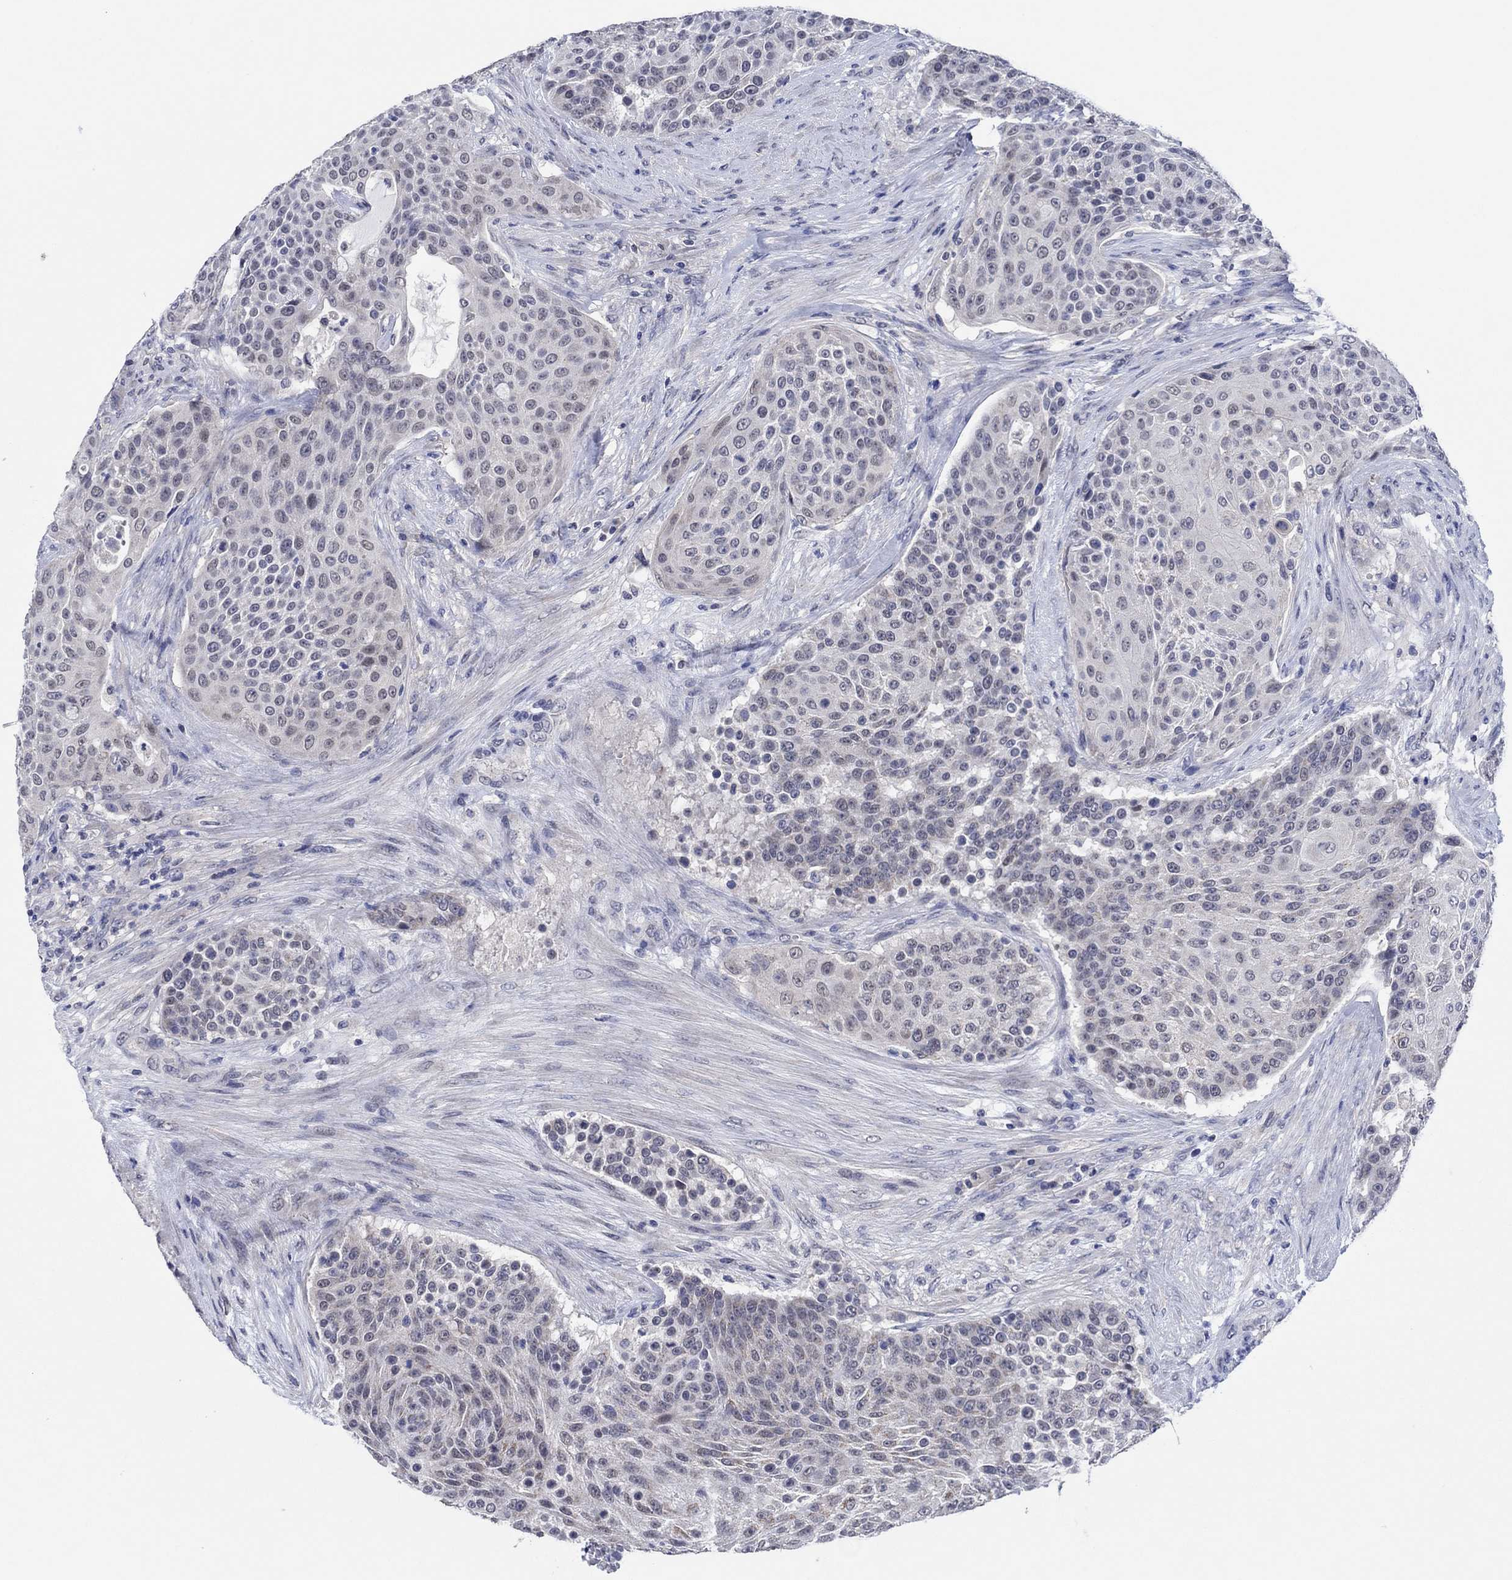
{"staining": {"intensity": "negative", "quantity": "none", "location": "none"}, "tissue": "urothelial cancer", "cell_type": "Tumor cells", "image_type": "cancer", "snomed": [{"axis": "morphology", "description": "Urothelial carcinoma, High grade"}, {"axis": "topography", "description": "Urinary bladder"}], "caption": "High power microscopy photomicrograph of an immunohistochemistry (IHC) image of urothelial cancer, revealing no significant expression in tumor cells.", "gene": "PRRT3", "patient": {"sex": "female", "age": 63}}